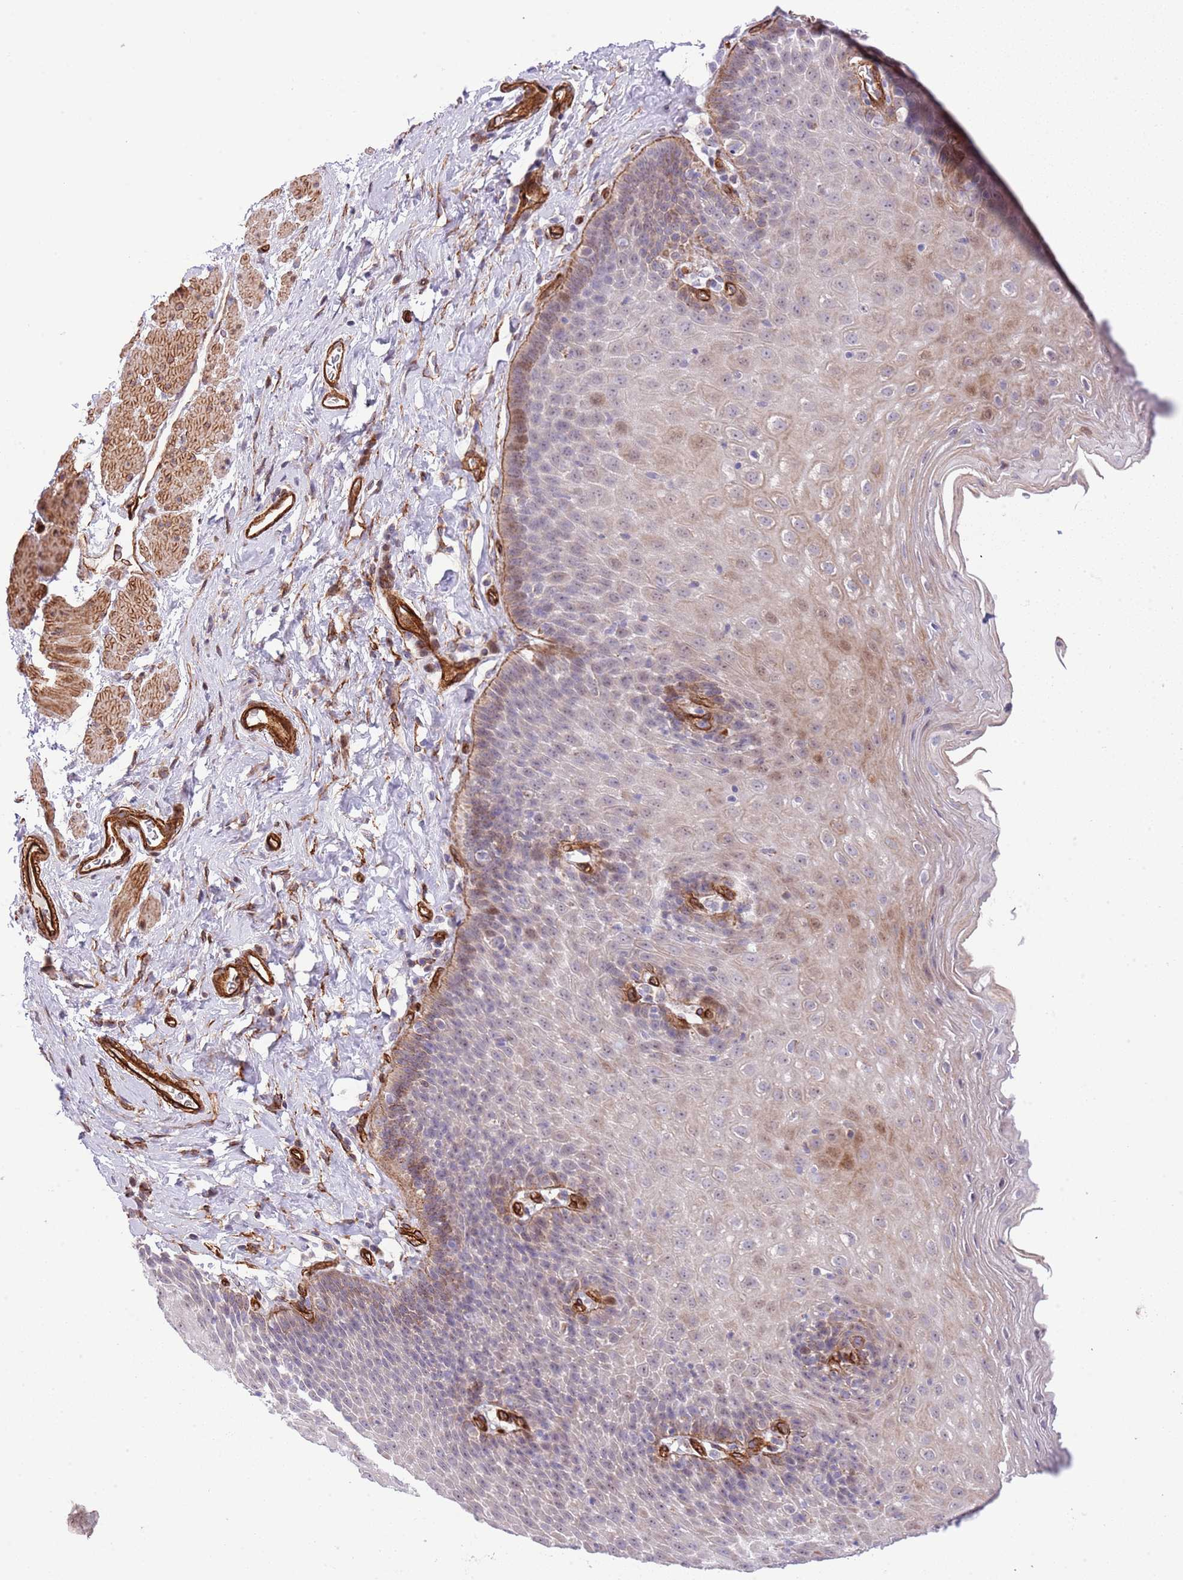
{"staining": {"intensity": "moderate", "quantity": "<25%", "location": "cytoplasmic/membranous,nuclear"}, "tissue": "esophagus", "cell_type": "Squamous epithelial cells", "image_type": "normal", "snomed": [{"axis": "morphology", "description": "Normal tissue, NOS"}, {"axis": "topography", "description": "Esophagus"}], "caption": "Squamous epithelial cells show low levels of moderate cytoplasmic/membranous,nuclear expression in about <25% of cells in benign human esophagus.", "gene": "NEK3", "patient": {"sex": "female", "age": 61}}